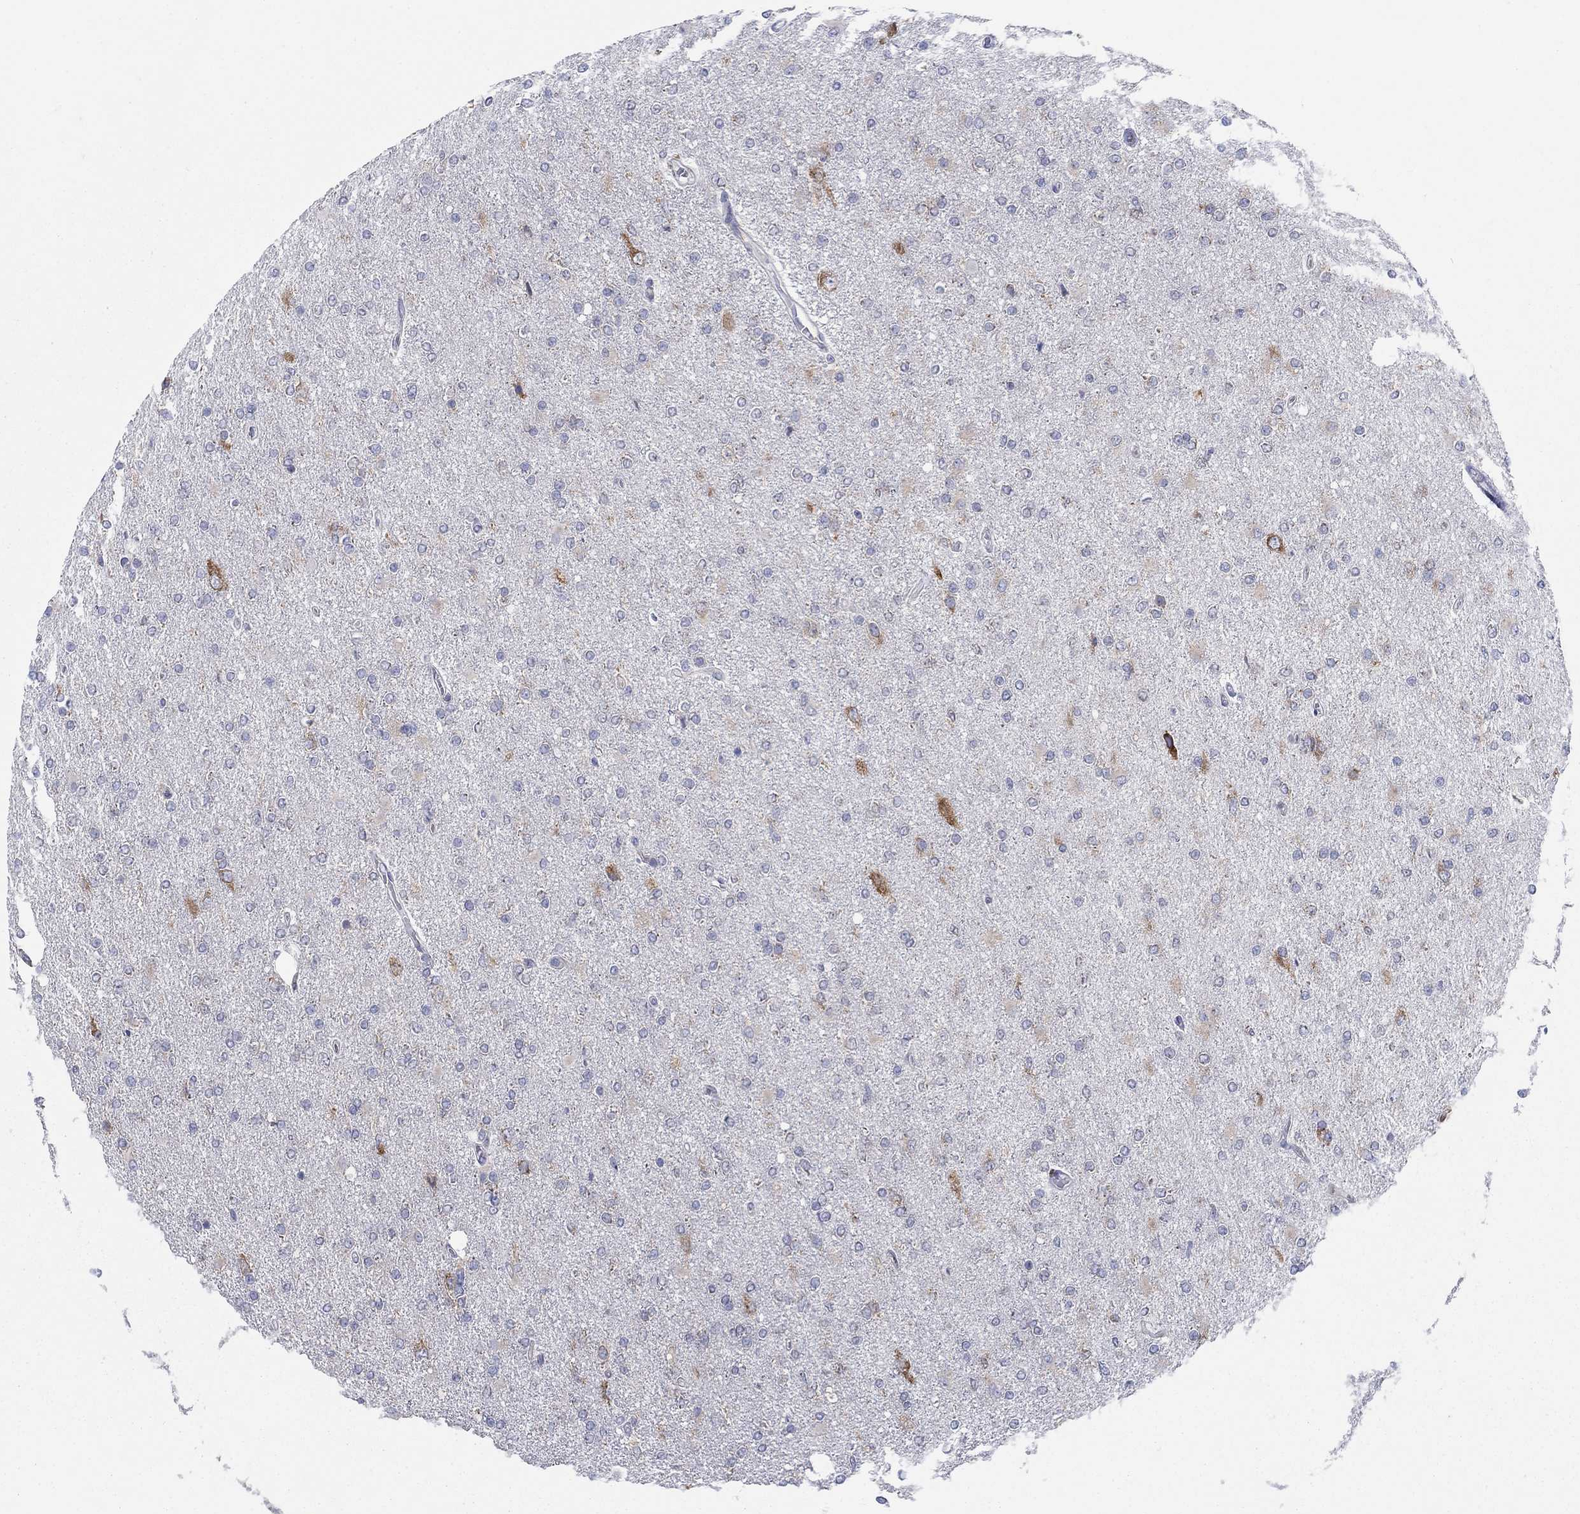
{"staining": {"intensity": "negative", "quantity": "none", "location": "none"}, "tissue": "glioma", "cell_type": "Tumor cells", "image_type": "cancer", "snomed": [{"axis": "morphology", "description": "Glioma, malignant, High grade"}, {"axis": "topography", "description": "Cerebral cortex"}], "caption": "Immunohistochemistry photomicrograph of human glioma stained for a protein (brown), which displays no expression in tumor cells.", "gene": "TMEM59", "patient": {"sex": "male", "age": 70}}